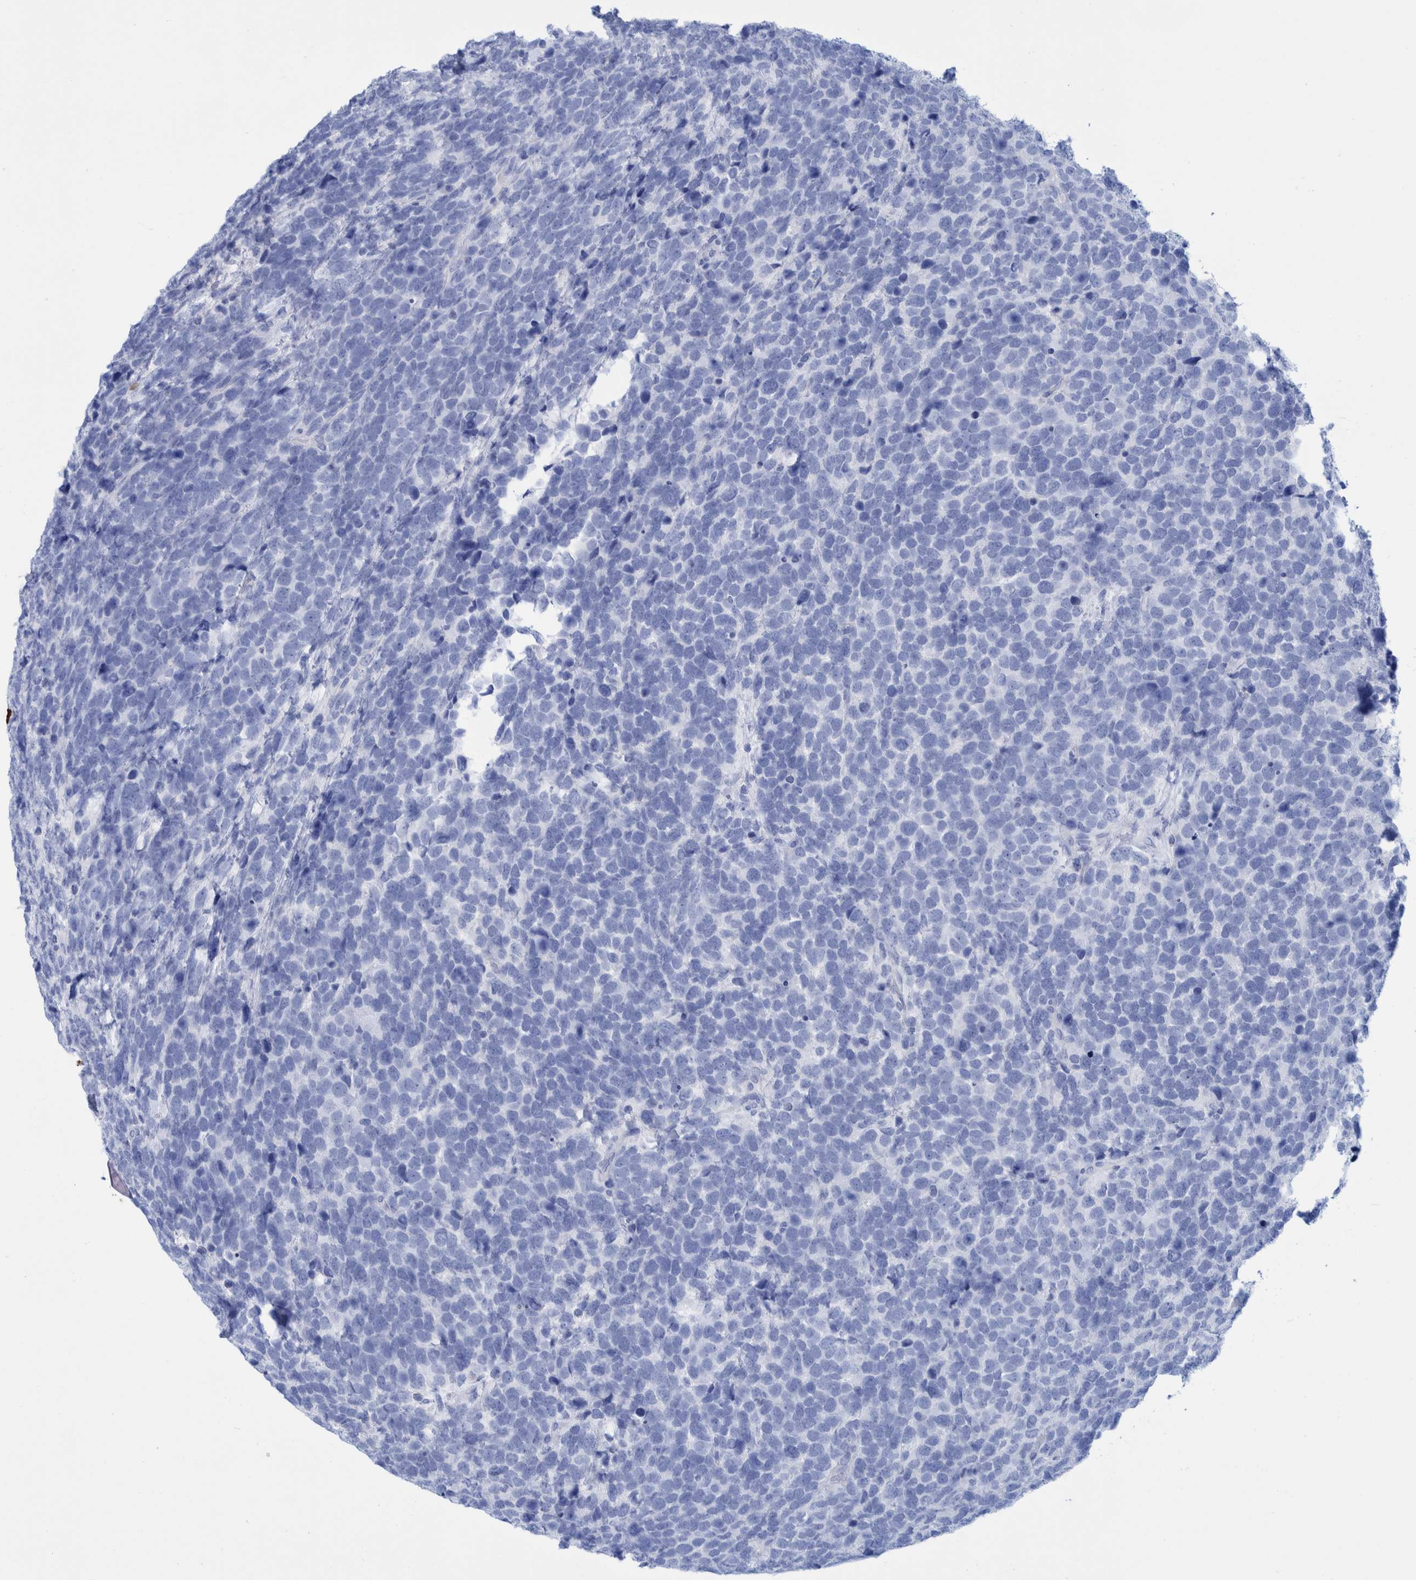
{"staining": {"intensity": "negative", "quantity": "none", "location": "none"}, "tissue": "urothelial cancer", "cell_type": "Tumor cells", "image_type": "cancer", "snomed": [{"axis": "morphology", "description": "Urothelial carcinoma, High grade"}, {"axis": "topography", "description": "Urinary bladder"}], "caption": "The immunohistochemistry photomicrograph has no significant expression in tumor cells of urothelial cancer tissue.", "gene": "PERP", "patient": {"sex": "female", "age": 82}}